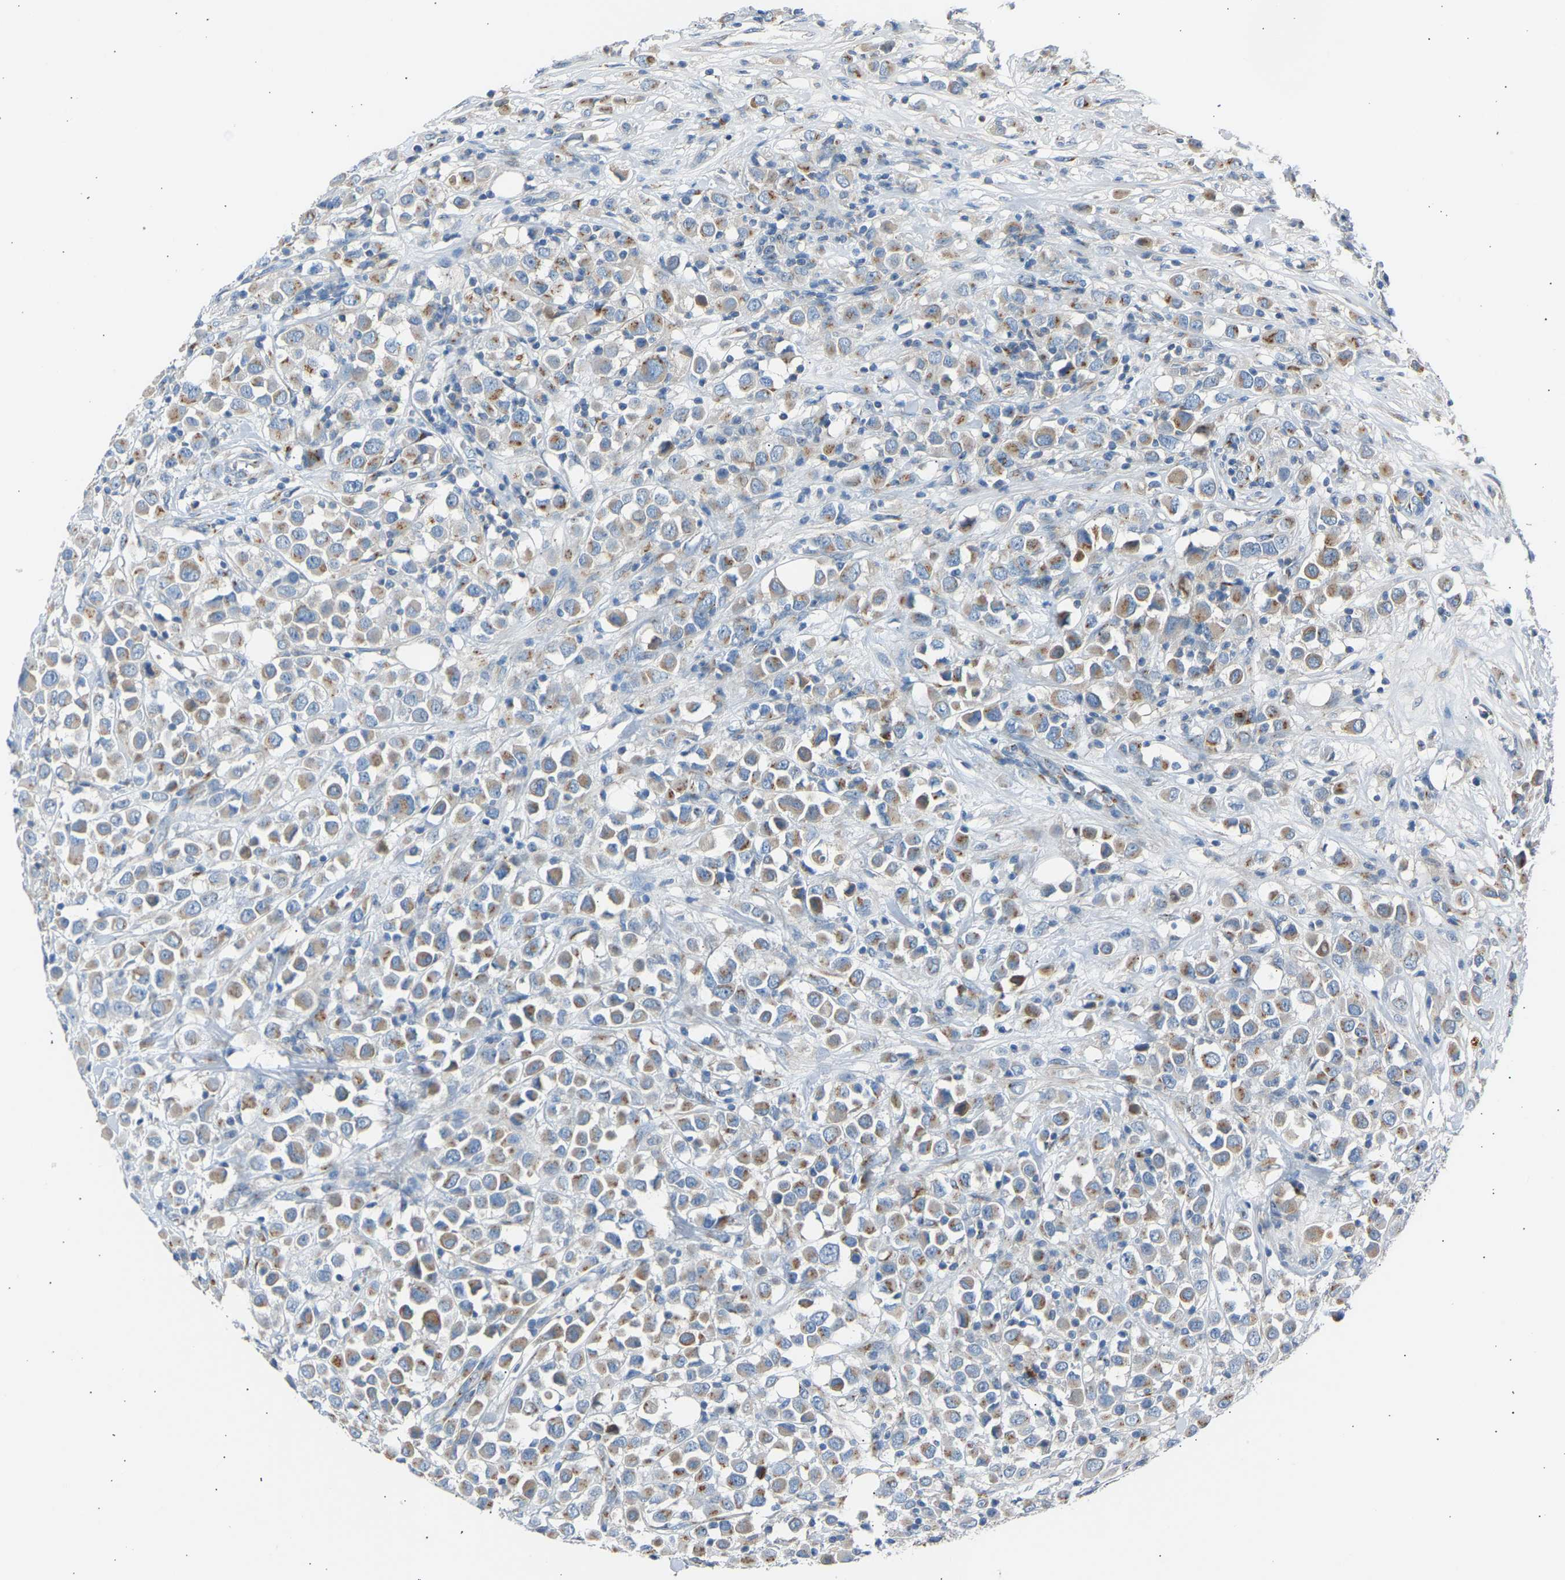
{"staining": {"intensity": "weak", "quantity": ">75%", "location": "cytoplasmic/membranous"}, "tissue": "breast cancer", "cell_type": "Tumor cells", "image_type": "cancer", "snomed": [{"axis": "morphology", "description": "Duct carcinoma"}, {"axis": "topography", "description": "Breast"}], "caption": "DAB immunohistochemical staining of intraductal carcinoma (breast) exhibits weak cytoplasmic/membranous protein staining in about >75% of tumor cells. (Stains: DAB in brown, nuclei in blue, Microscopy: brightfield microscopy at high magnification).", "gene": "CYREN", "patient": {"sex": "female", "age": 61}}